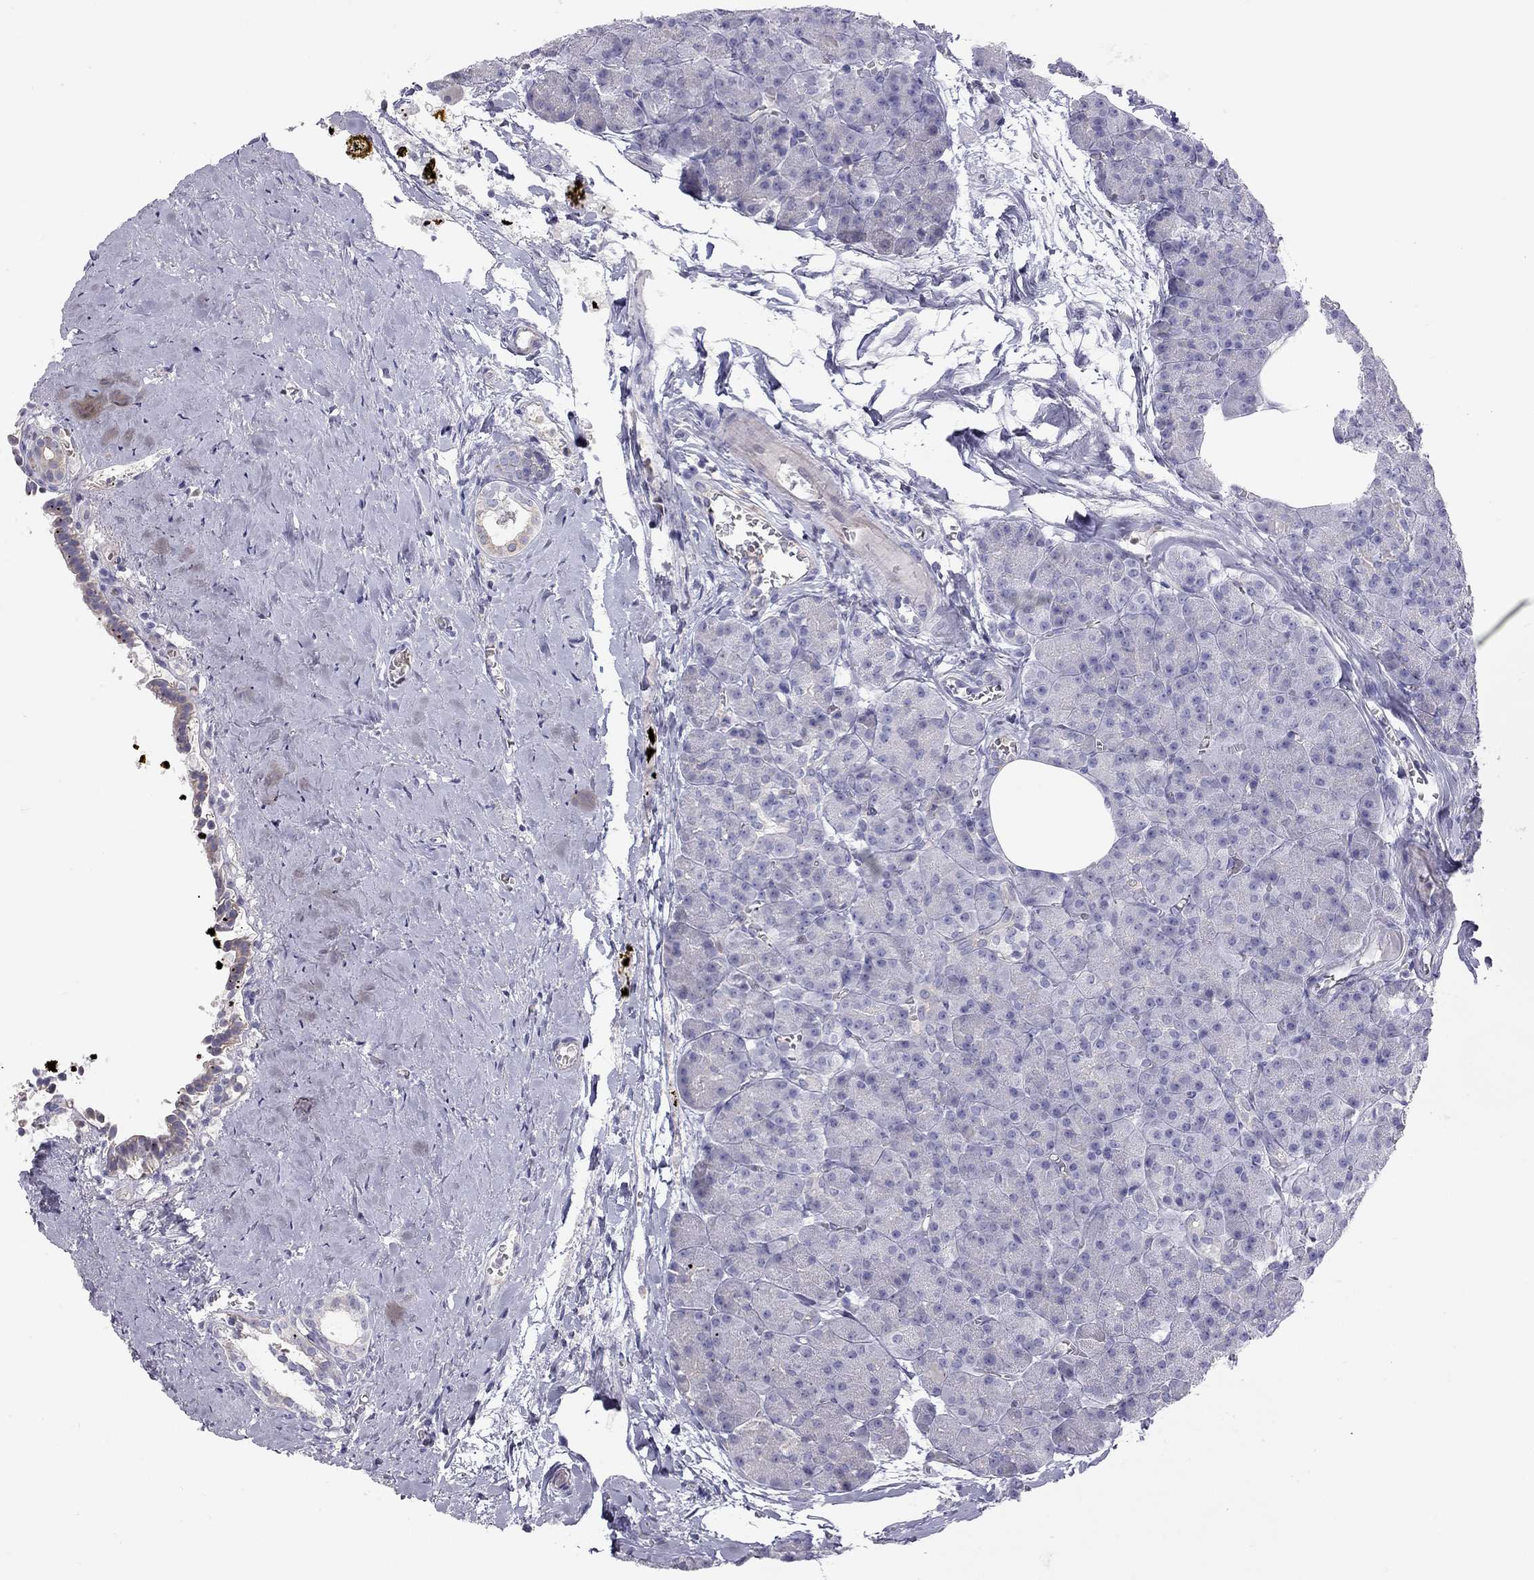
{"staining": {"intensity": "negative", "quantity": "none", "location": "none"}, "tissue": "pancreas", "cell_type": "Exocrine glandular cells", "image_type": "normal", "snomed": [{"axis": "morphology", "description": "Normal tissue, NOS"}, {"axis": "topography", "description": "Pancreas"}], "caption": "This is a histopathology image of immunohistochemistry staining of normal pancreas, which shows no expression in exocrine glandular cells.", "gene": "TDRD6", "patient": {"sex": "female", "age": 45}}